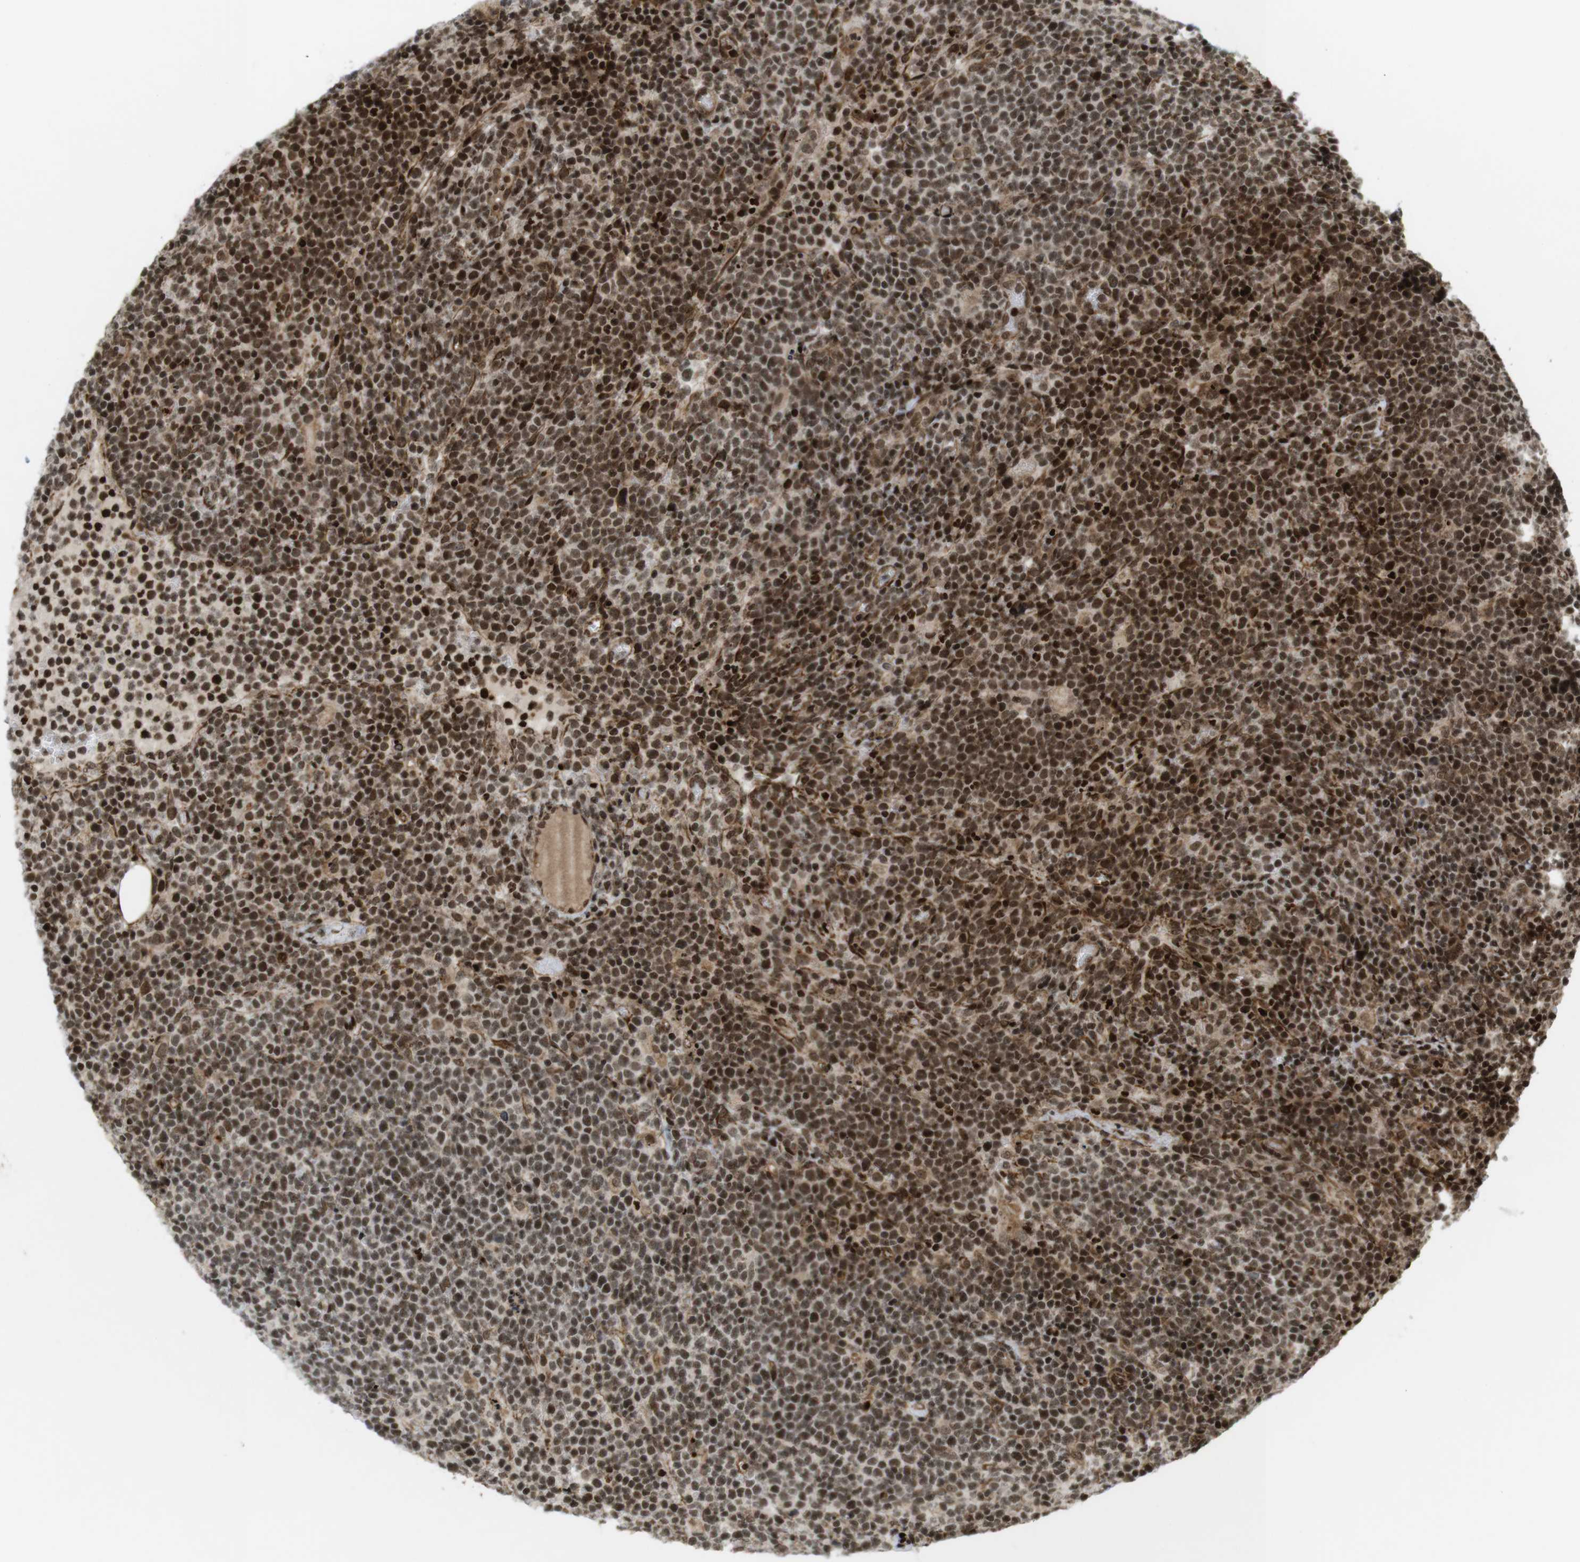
{"staining": {"intensity": "strong", "quantity": ">75%", "location": "nuclear"}, "tissue": "lymphoma", "cell_type": "Tumor cells", "image_type": "cancer", "snomed": [{"axis": "morphology", "description": "Malignant lymphoma, non-Hodgkin's type, High grade"}, {"axis": "topography", "description": "Lymph node"}], "caption": "Lymphoma tissue displays strong nuclear positivity in about >75% of tumor cells, visualized by immunohistochemistry. (Stains: DAB in brown, nuclei in blue, Microscopy: brightfield microscopy at high magnification).", "gene": "SP2", "patient": {"sex": "male", "age": 61}}